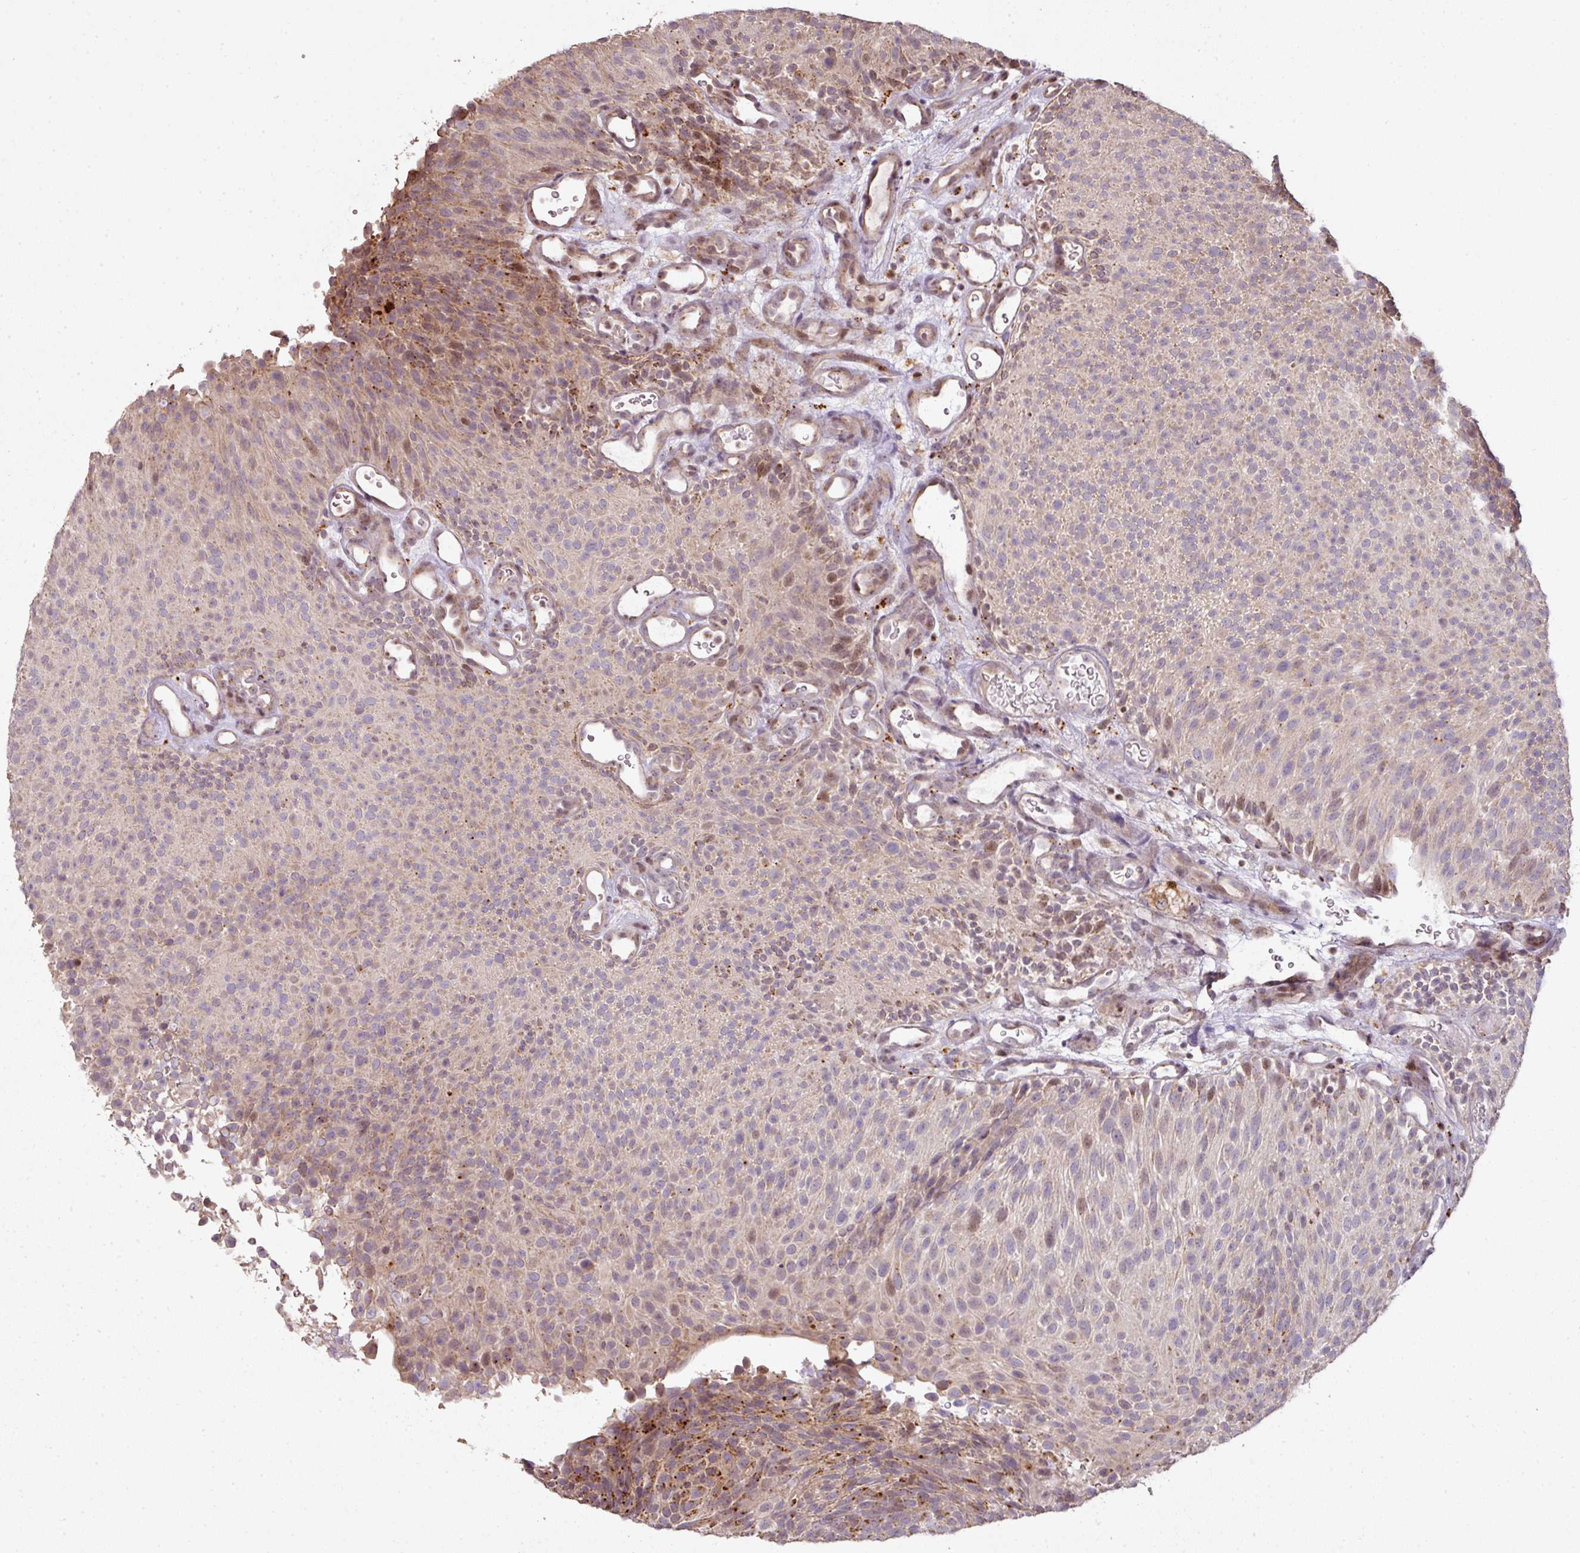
{"staining": {"intensity": "moderate", "quantity": "<25%", "location": "cytoplasmic/membranous,nuclear"}, "tissue": "urothelial cancer", "cell_type": "Tumor cells", "image_type": "cancer", "snomed": [{"axis": "morphology", "description": "Urothelial carcinoma, Low grade"}, {"axis": "topography", "description": "Urinary bladder"}], "caption": "Immunohistochemical staining of low-grade urothelial carcinoma exhibits moderate cytoplasmic/membranous and nuclear protein staining in approximately <25% of tumor cells. The staining is performed using DAB brown chromogen to label protein expression. The nuclei are counter-stained blue using hematoxylin.", "gene": "CXCR5", "patient": {"sex": "male", "age": 78}}